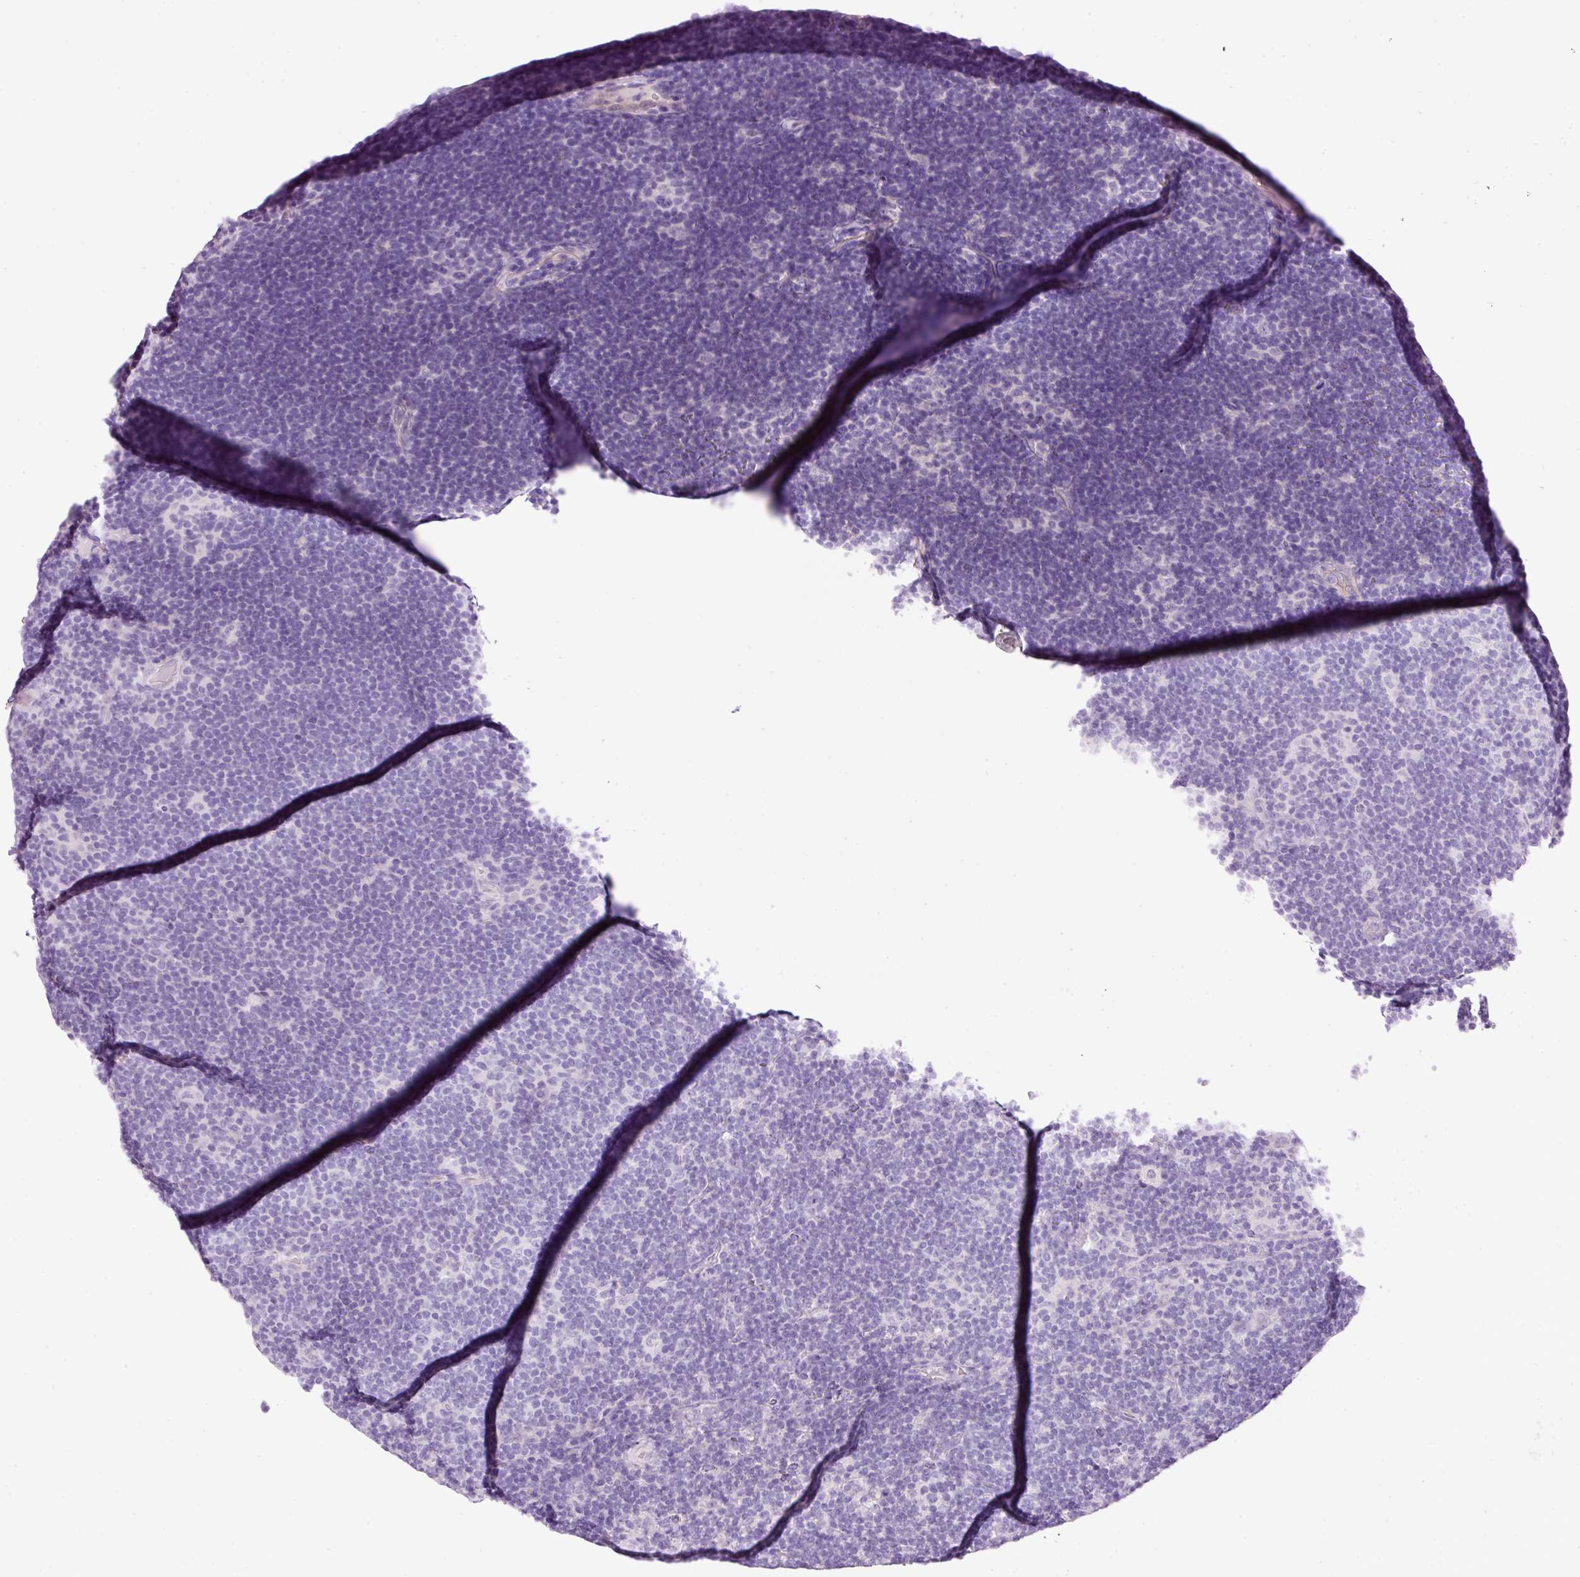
{"staining": {"intensity": "negative", "quantity": "none", "location": "none"}, "tissue": "lymphoma", "cell_type": "Tumor cells", "image_type": "cancer", "snomed": [{"axis": "morphology", "description": "Hodgkin's disease, NOS"}, {"axis": "topography", "description": "Lymph node"}], "caption": "Immunohistochemistry (IHC) image of Hodgkin's disease stained for a protein (brown), which demonstrates no expression in tumor cells. Brightfield microscopy of immunohistochemistry (IHC) stained with DAB (3,3'-diaminobenzidine) (brown) and hematoxylin (blue), captured at high magnification.", "gene": "BSND", "patient": {"sex": "female", "age": 57}}